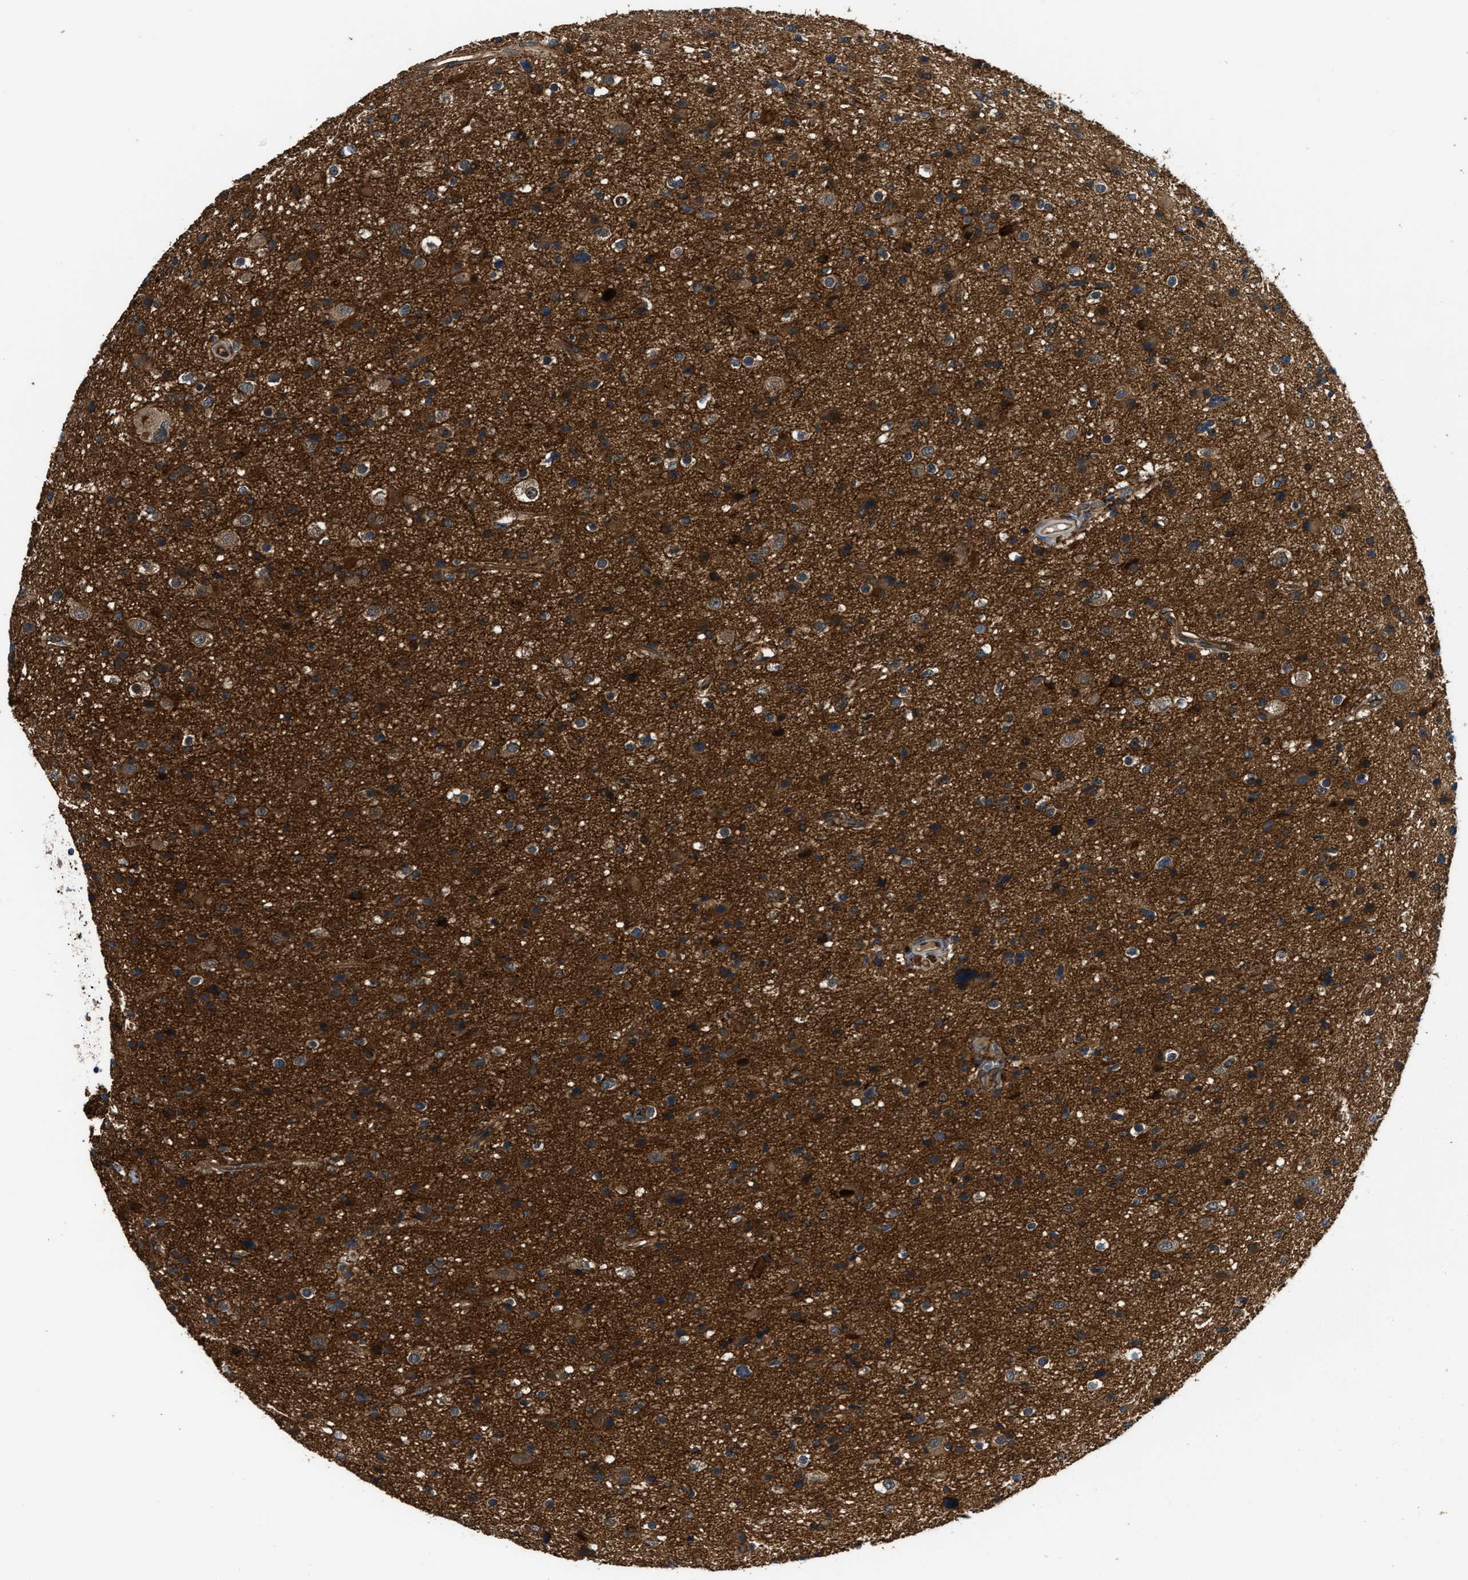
{"staining": {"intensity": "moderate", "quantity": ">75%", "location": "cytoplasmic/membranous"}, "tissue": "glioma", "cell_type": "Tumor cells", "image_type": "cancer", "snomed": [{"axis": "morphology", "description": "Glioma, malignant, High grade"}, {"axis": "topography", "description": "Brain"}], "caption": "Glioma stained with a brown dye demonstrates moderate cytoplasmic/membranous positive staining in approximately >75% of tumor cells.", "gene": "COPS2", "patient": {"sex": "male", "age": 33}}